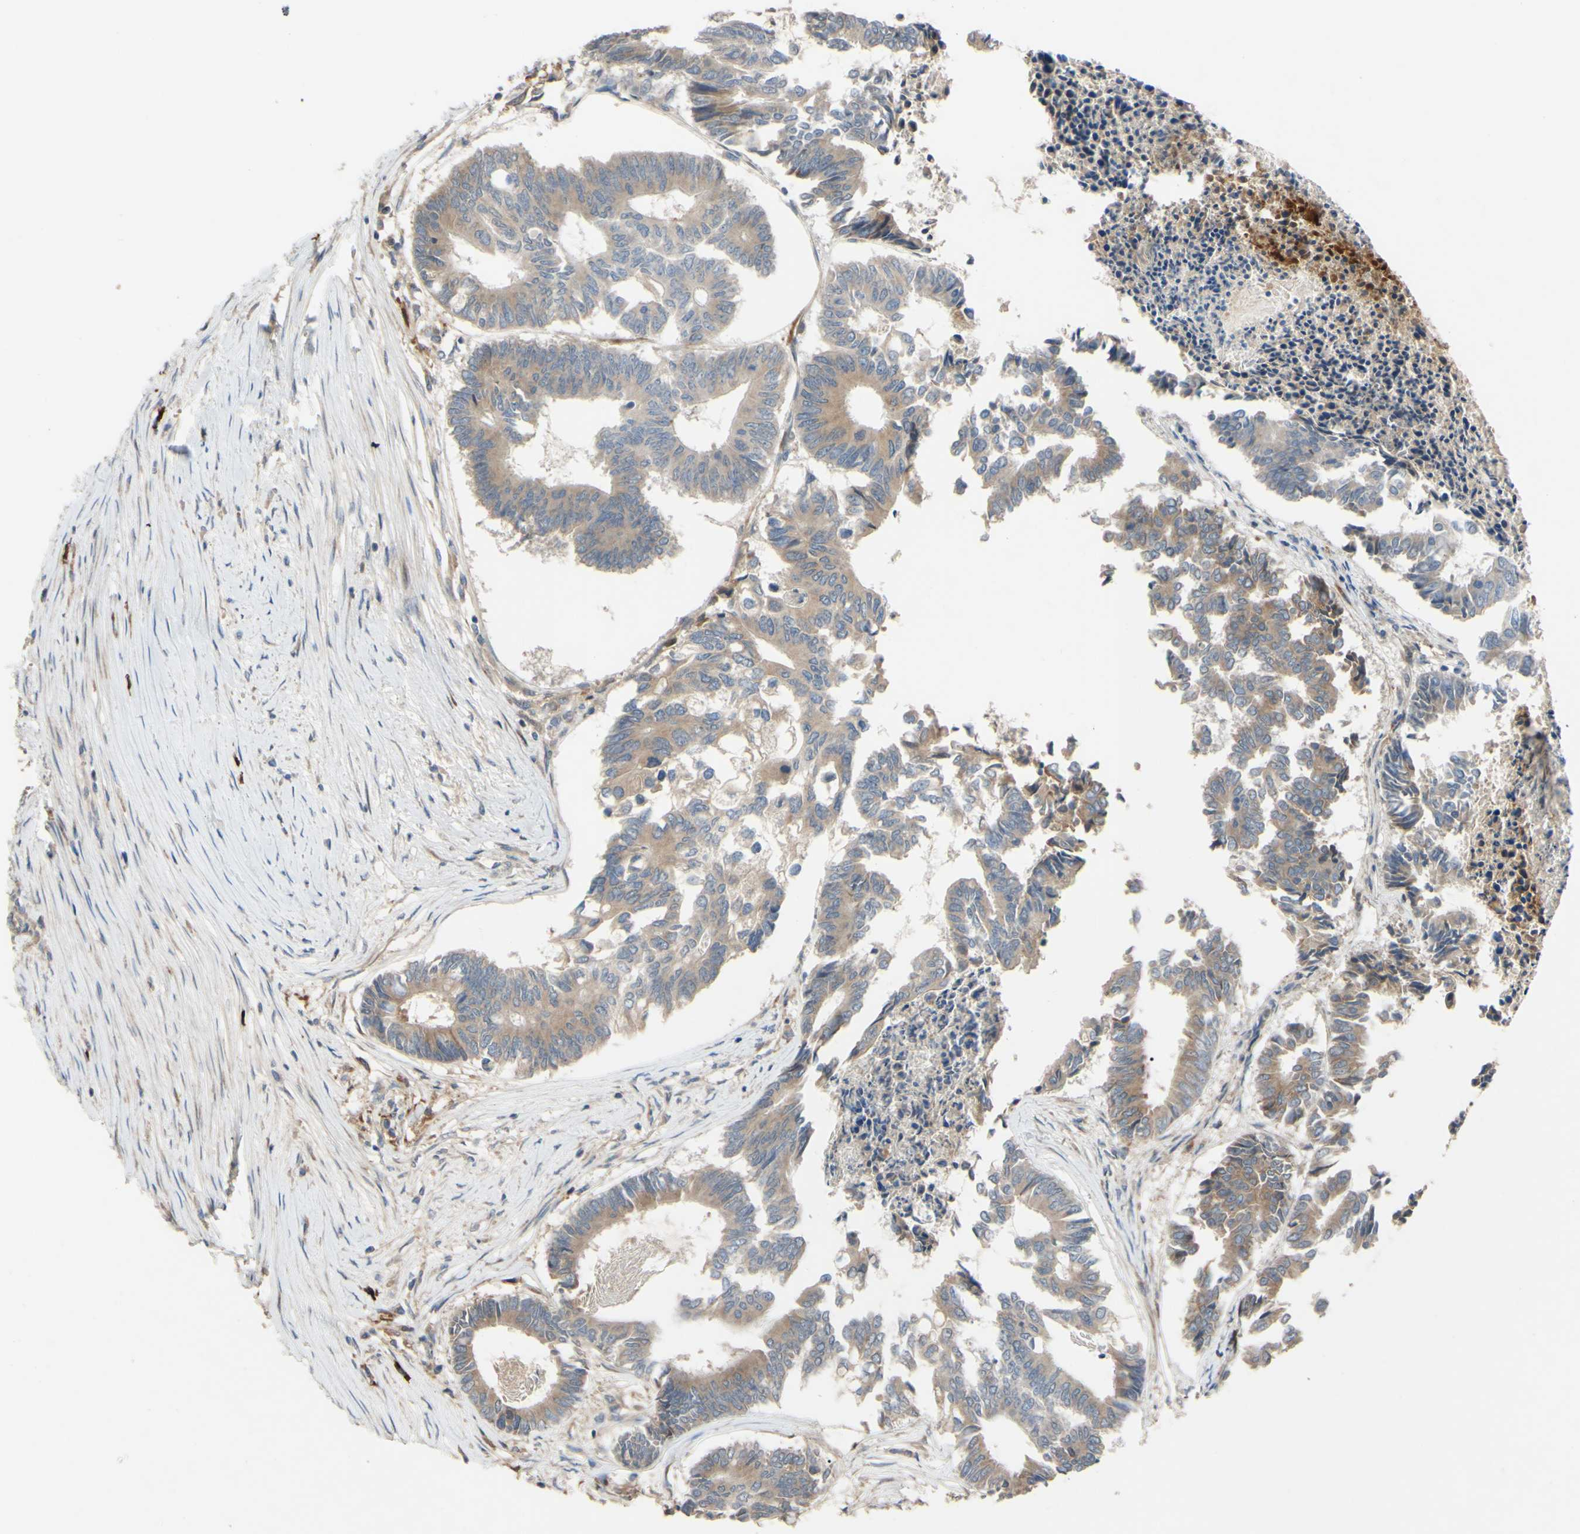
{"staining": {"intensity": "weak", "quantity": ">75%", "location": "cytoplasmic/membranous"}, "tissue": "colorectal cancer", "cell_type": "Tumor cells", "image_type": "cancer", "snomed": [{"axis": "morphology", "description": "Adenocarcinoma, NOS"}, {"axis": "topography", "description": "Rectum"}], "caption": "Adenocarcinoma (colorectal) tissue shows weak cytoplasmic/membranous expression in about >75% of tumor cells", "gene": "SPTLC1", "patient": {"sex": "male", "age": 63}}